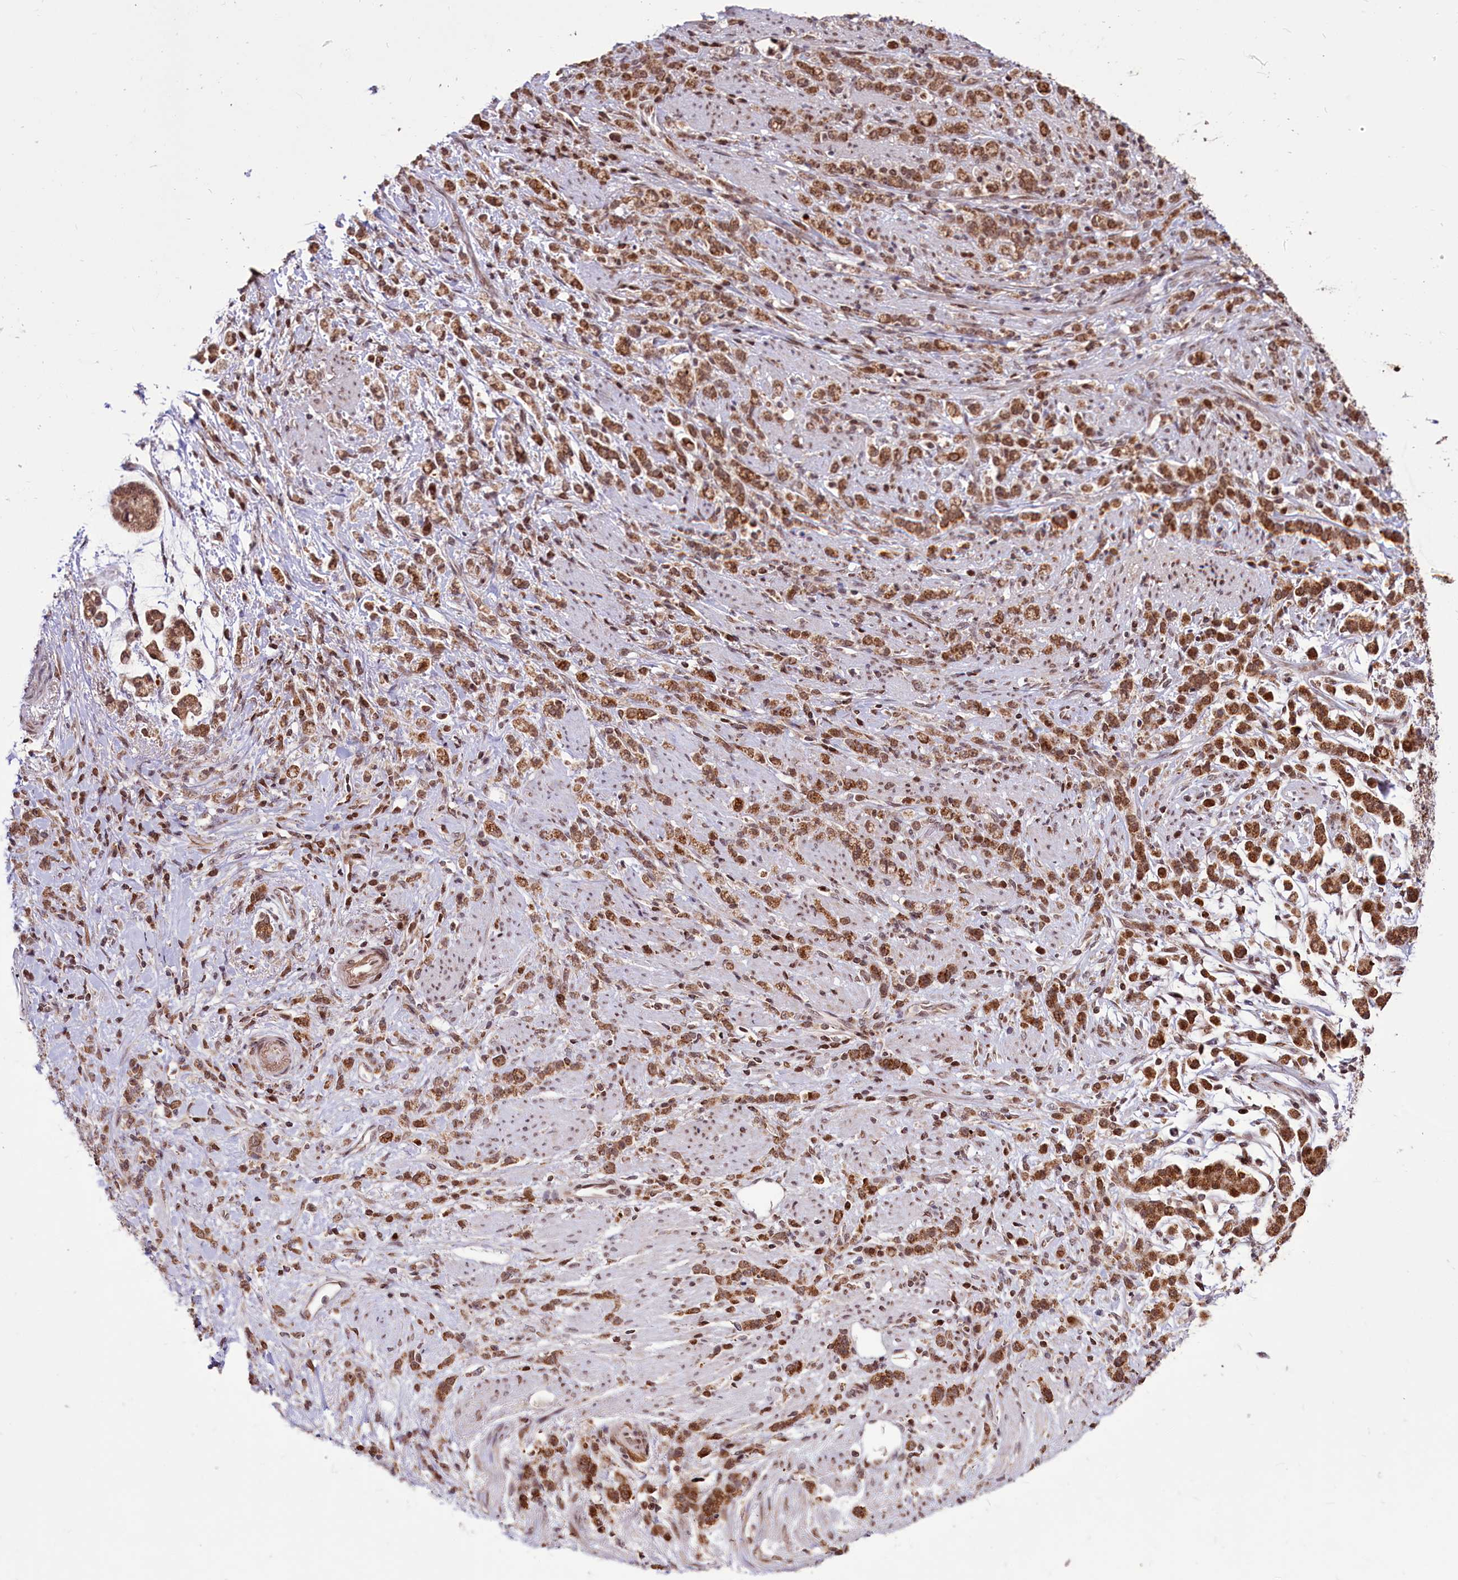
{"staining": {"intensity": "moderate", "quantity": ">75%", "location": "cytoplasmic/membranous,nuclear"}, "tissue": "stomach cancer", "cell_type": "Tumor cells", "image_type": "cancer", "snomed": [{"axis": "morphology", "description": "Adenocarcinoma, NOS"}, {"axis": "topography", "description": "Stomach"}], "caption": "DAB immunohistochemical staining of human stomach cancer (adenocarcinoma) exhibits moderate cytoplasmic/membranous and nuclear protein positivity in approximately >75% of tumor cells. (Stains: DAB (3,3'-diaminobenzidine) in brown, nuclei in blue, Microscopy: brightfield microscopy at high magnification).", "gene": "PHC3", "patient": {"sex": "female", "age": 60}}